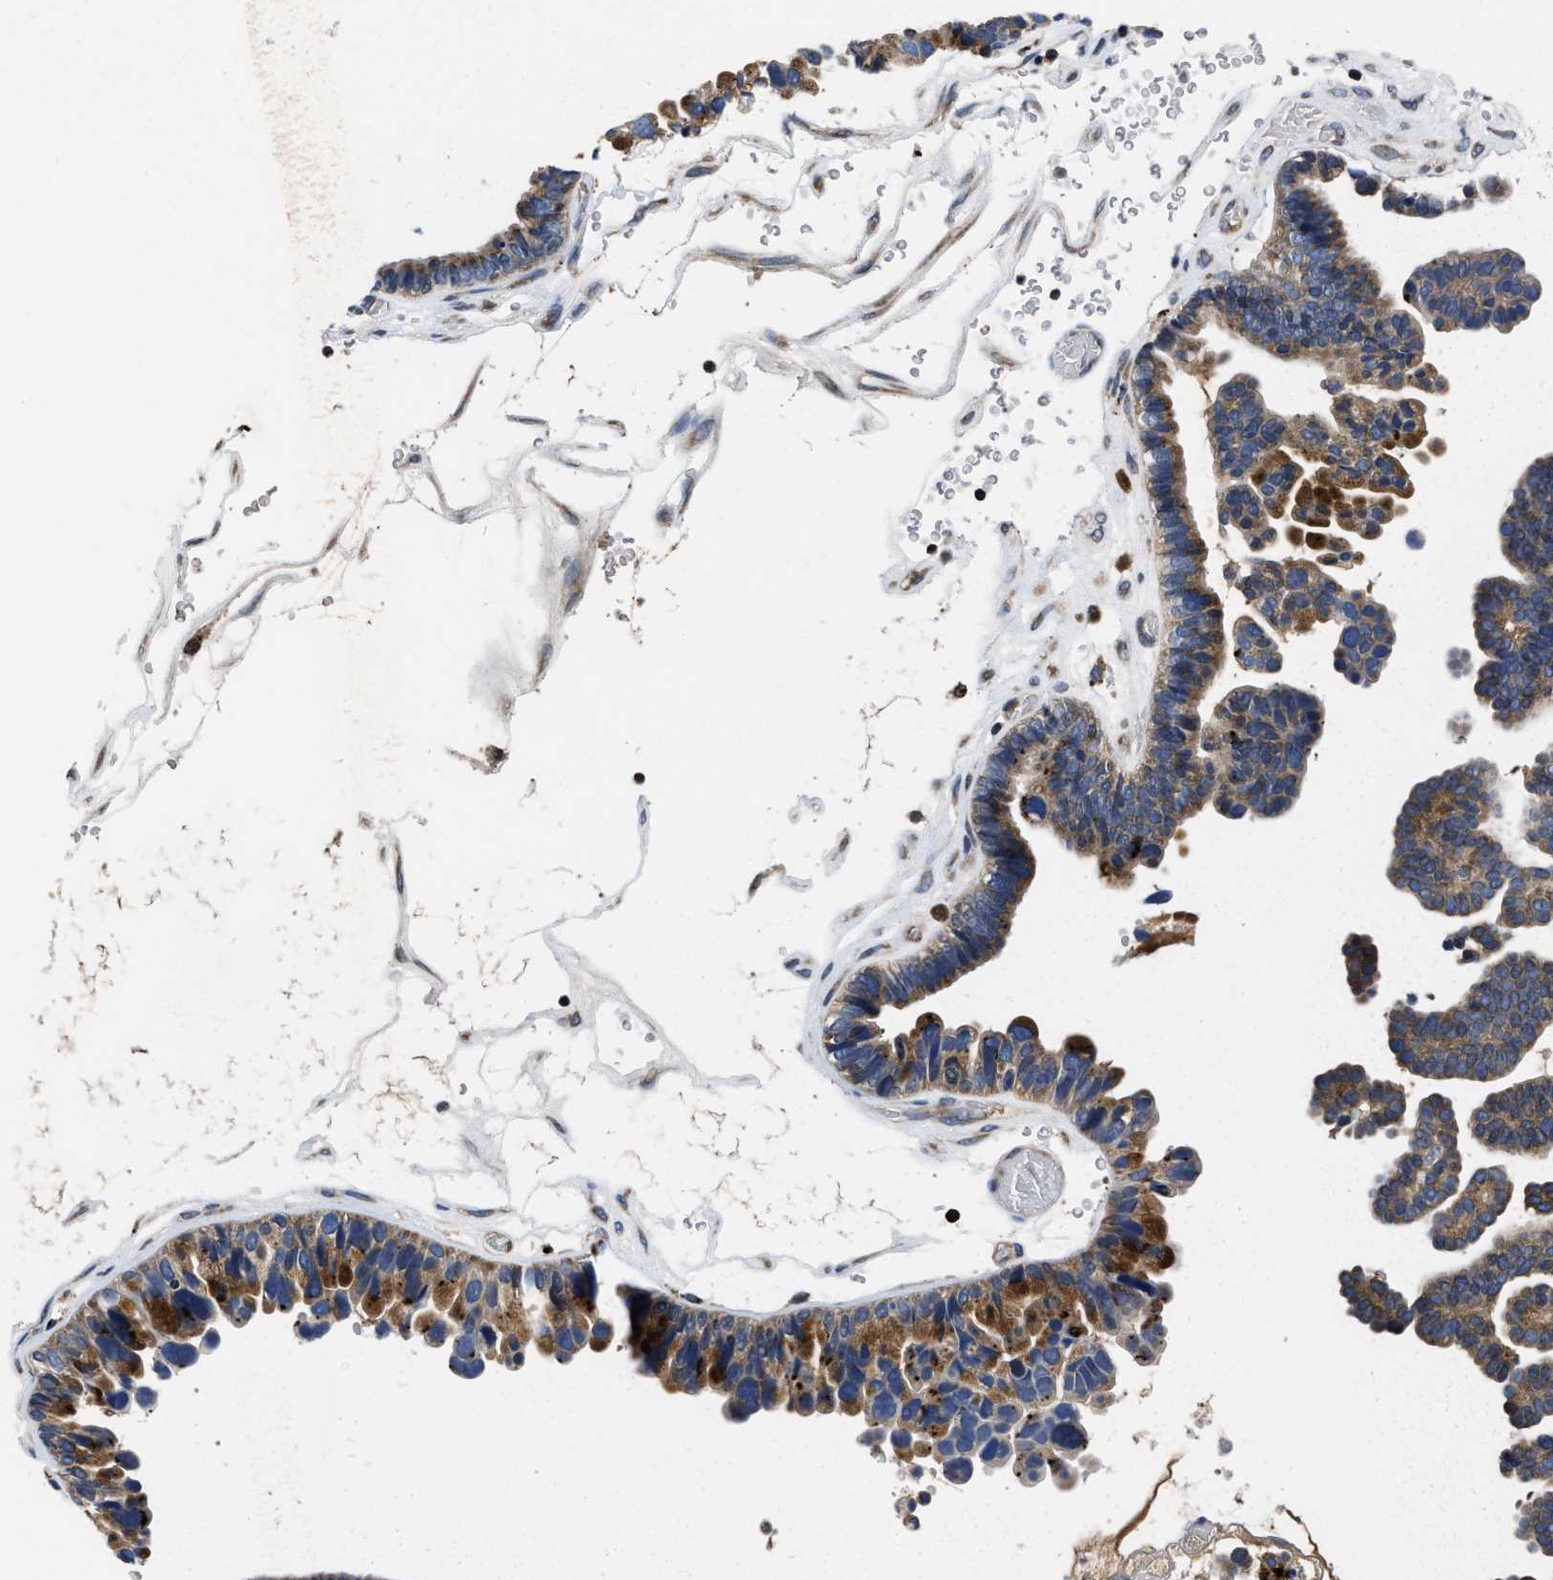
{"staining": {"intensity": "moderate", "quantity": ">75%", "location": "cytoplasmic/membranous"}, "tissue": "ovarian cancer", "cell_type": "Tumor cells", "image_type": "cancer", "snomed": [{"axis": "morphology", "description": "Cystadenocarcinoma, serous, NOS"}, {"axis": "topography", "description": "Ovary"}], "caption": "IHC (DAB) staining of ovarian cancer (serous cystadenocarcinoma) displays moderate cytoplasmic/membranous protein staining in about >75% of tumor cells.", "gene": "YARS1", "patient": {"sex": "female", "age": 56}}